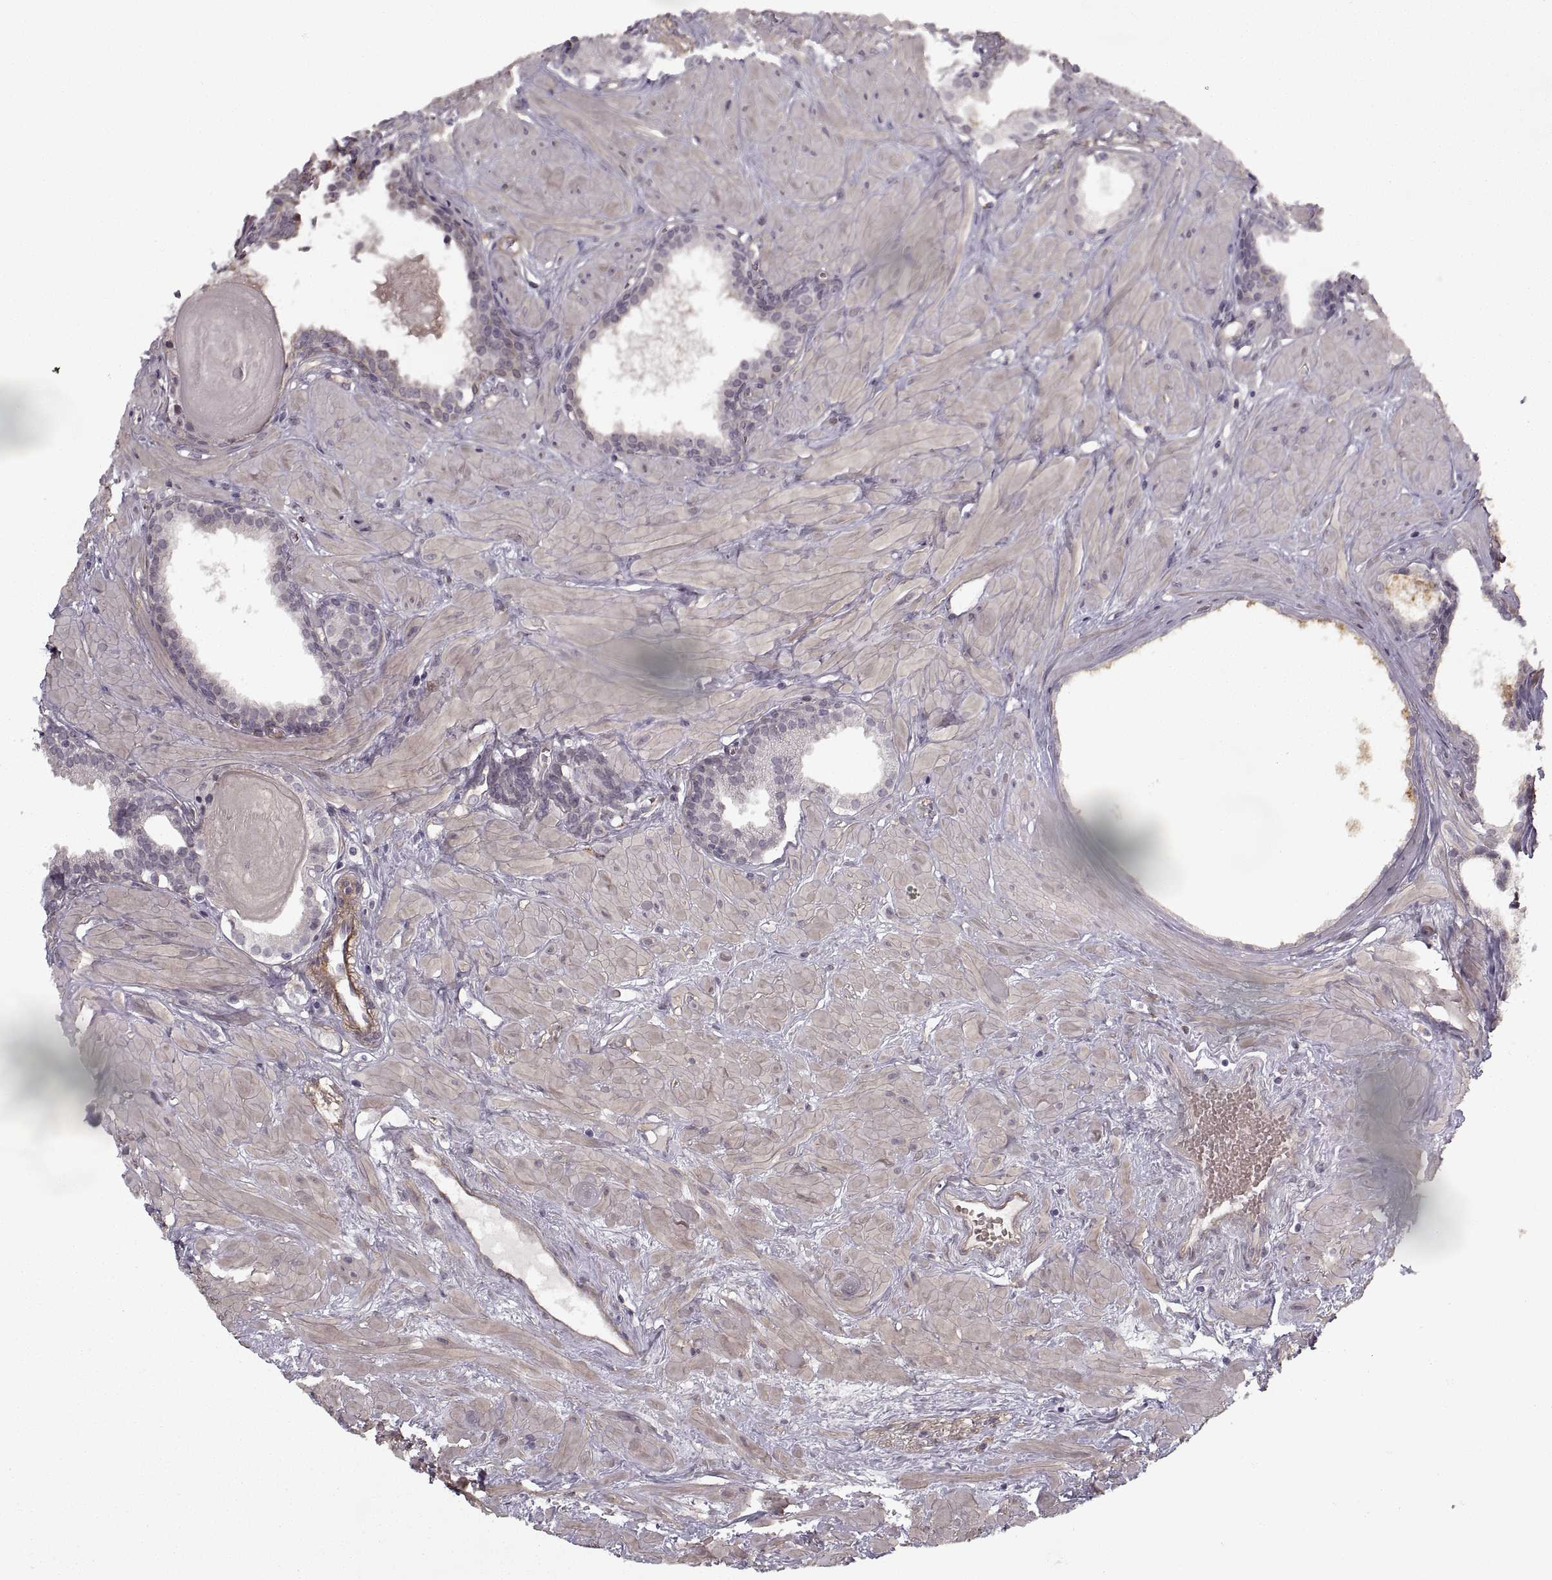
{"staining": {"intensity": "negative", "quantity": "none", "location": "none"}, "tissue": "prostate", "cell_type": "Glandular cells", "image_type": "normal", "snomed": [{"axis": "morphology", "description": "Normal tissue, NOS"}, {"axis": "topography", "description": "Prostate"}], "caption": "Protein analysis of unremarkable prostate displays no significant expression in glandular cells.", "gene": "LAMB2", "patient": {"sex": "male", "age": 48}}